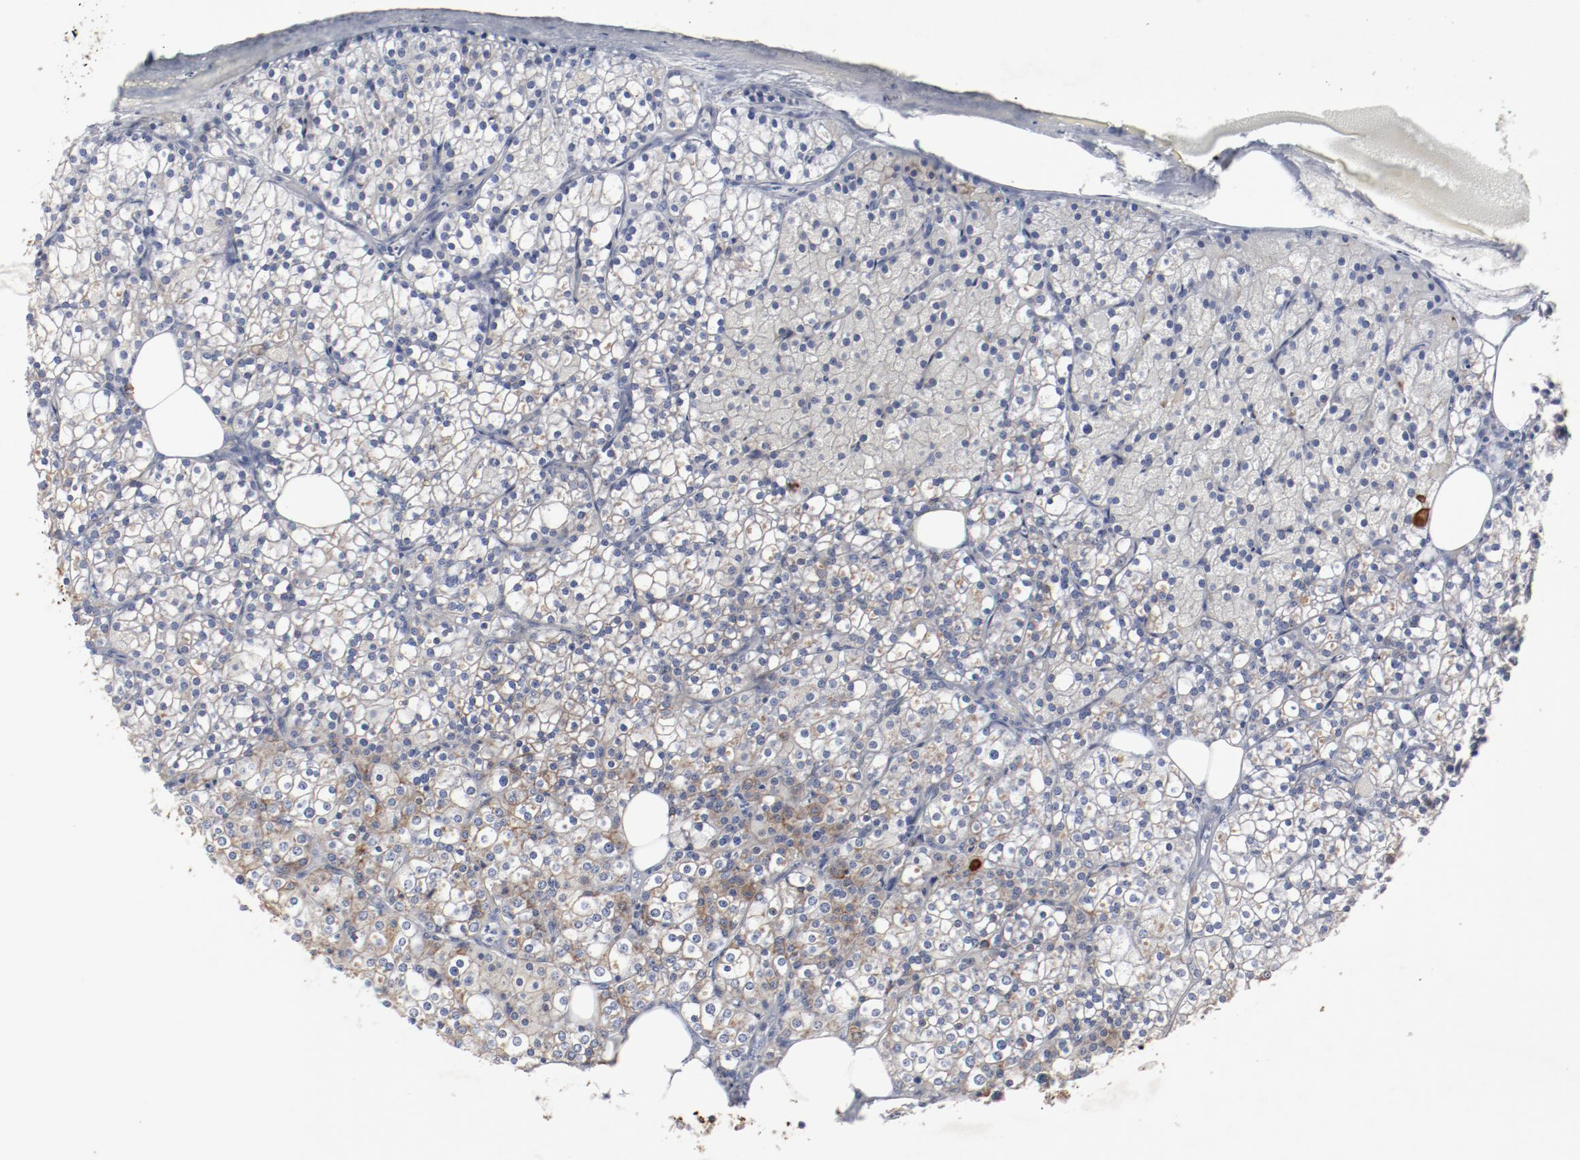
{"staining": {"intensity": "moderate", "quantity": "25%-75%", "location": "cytoplasmic/membranous"}, "tissue": "parathyroid gland", "cell_type": "Glandular cells", "image_type": "normal", "snomed": [{"axis": "morphology", "description": "Normal tissue, NOS"}, {"axis": "topography", "description": "Parathyroid gland"}], "caption": "A brown stain shows moderate cytoplasmic/membranous expression of a protein in glandular cells of unremarkable parathyroid gland. The staining was performed using DAB (3,3'-diaminobenzidine), with brown indicating positive protein expression. Nuclei are stained blue with hematoxylin.", "gene": "TSPAN6", "patient": {"sex": "female", "age": 63}}